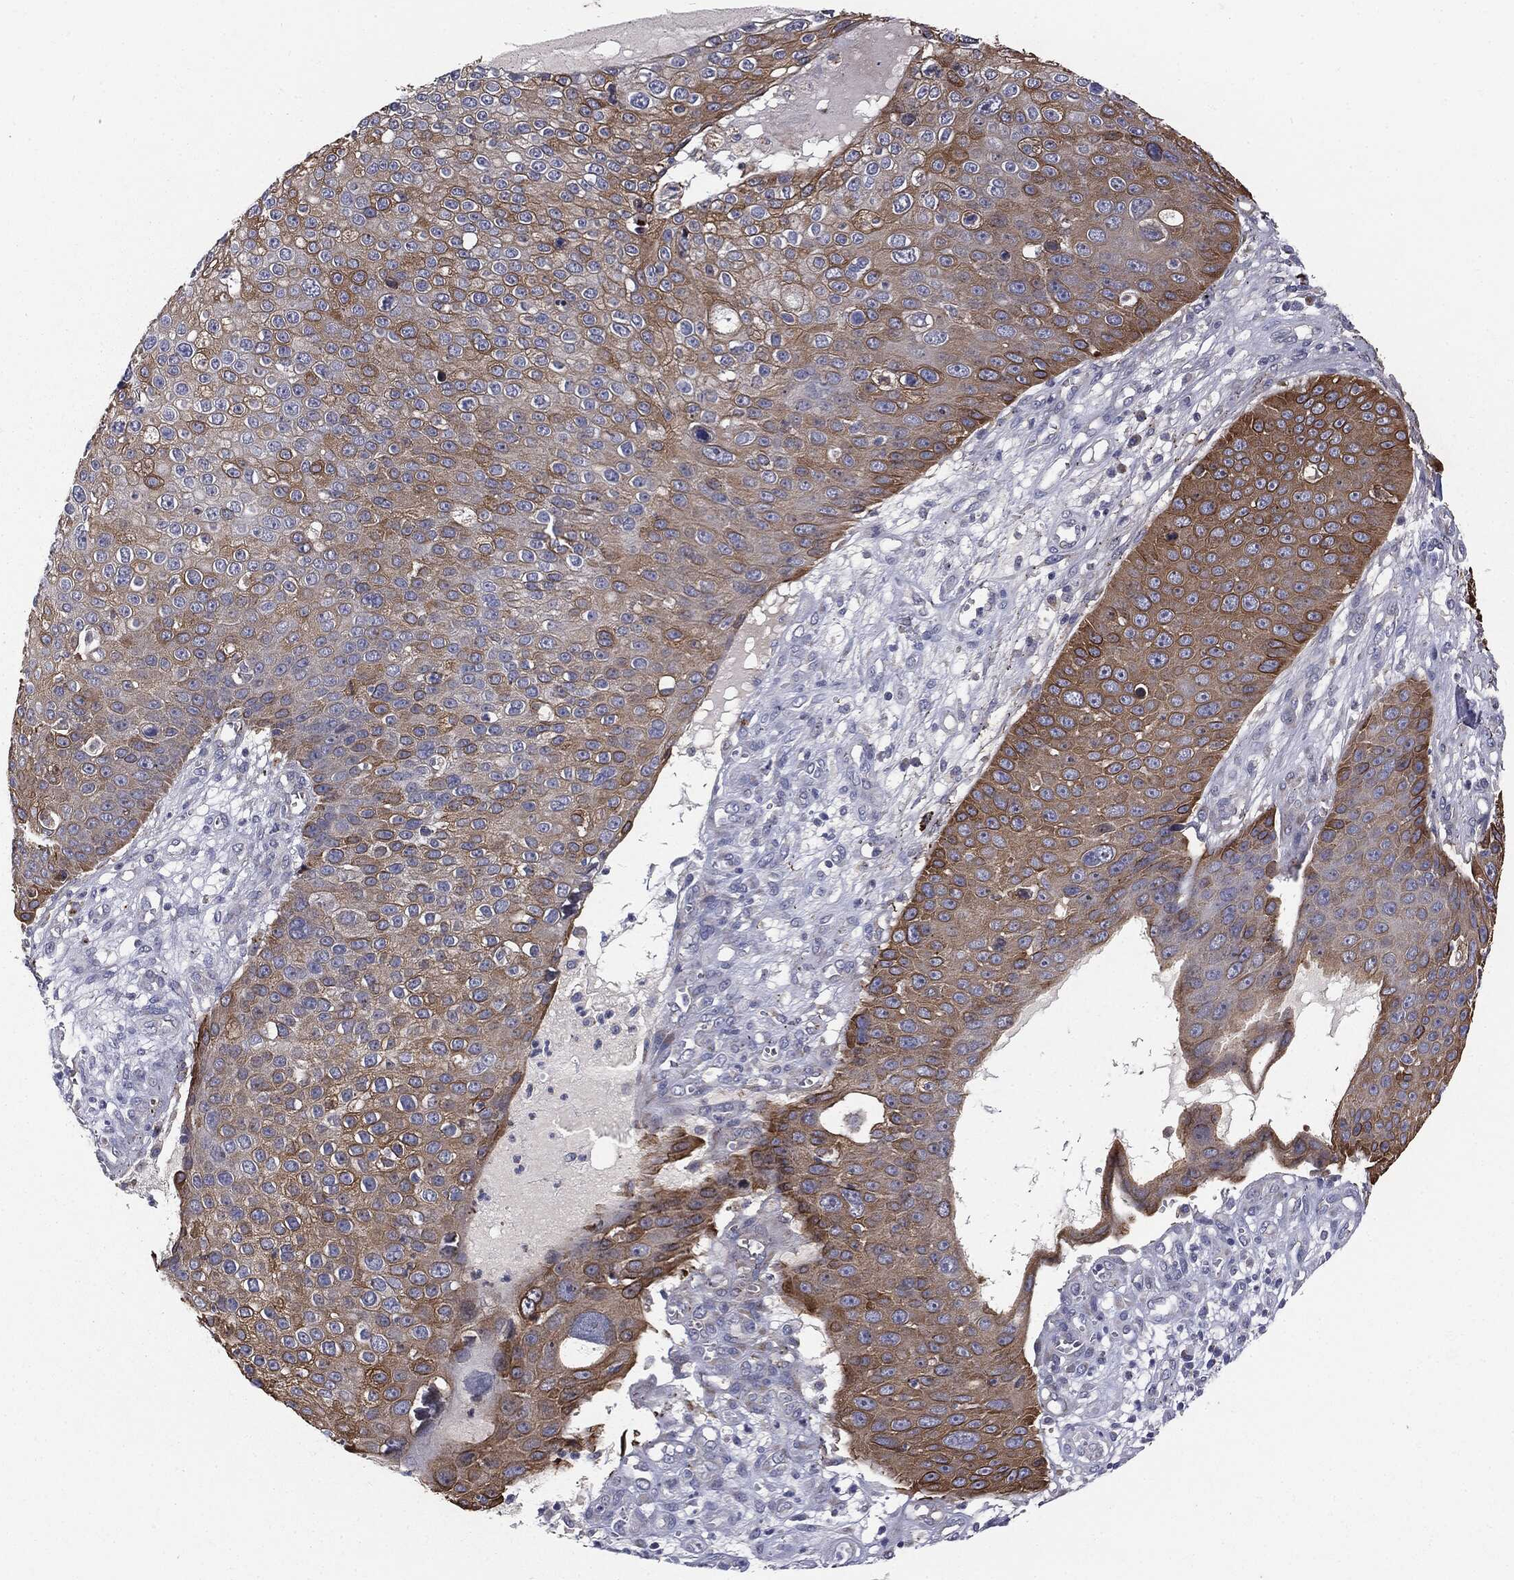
{"staining": {"intensity": "moderate", "quantity": "25%-75%", "location": "cytoplasmic/membranous"}, "tissue": "skin cancer", "cell_type": "Tumor cells", "image_type": "cancer", "snomed": [{"axis": "morphology", "description": "Squamous cell carcinoma, NOS"}, {"axis": "topography", "description": "Skin"}], "caption": "Brown immunohistochemical staining in human skin squamous cell carcinoma shows moderate cytoplasmic/membranous expression in approximately 25%-75% of tumor cells. (Stains: DAB in brown, nuclei in blue, Microscopy: brightfield microscopy at high magnification).", "gene": "KRT5", "patient": {"sex": "male", "age": 71}}